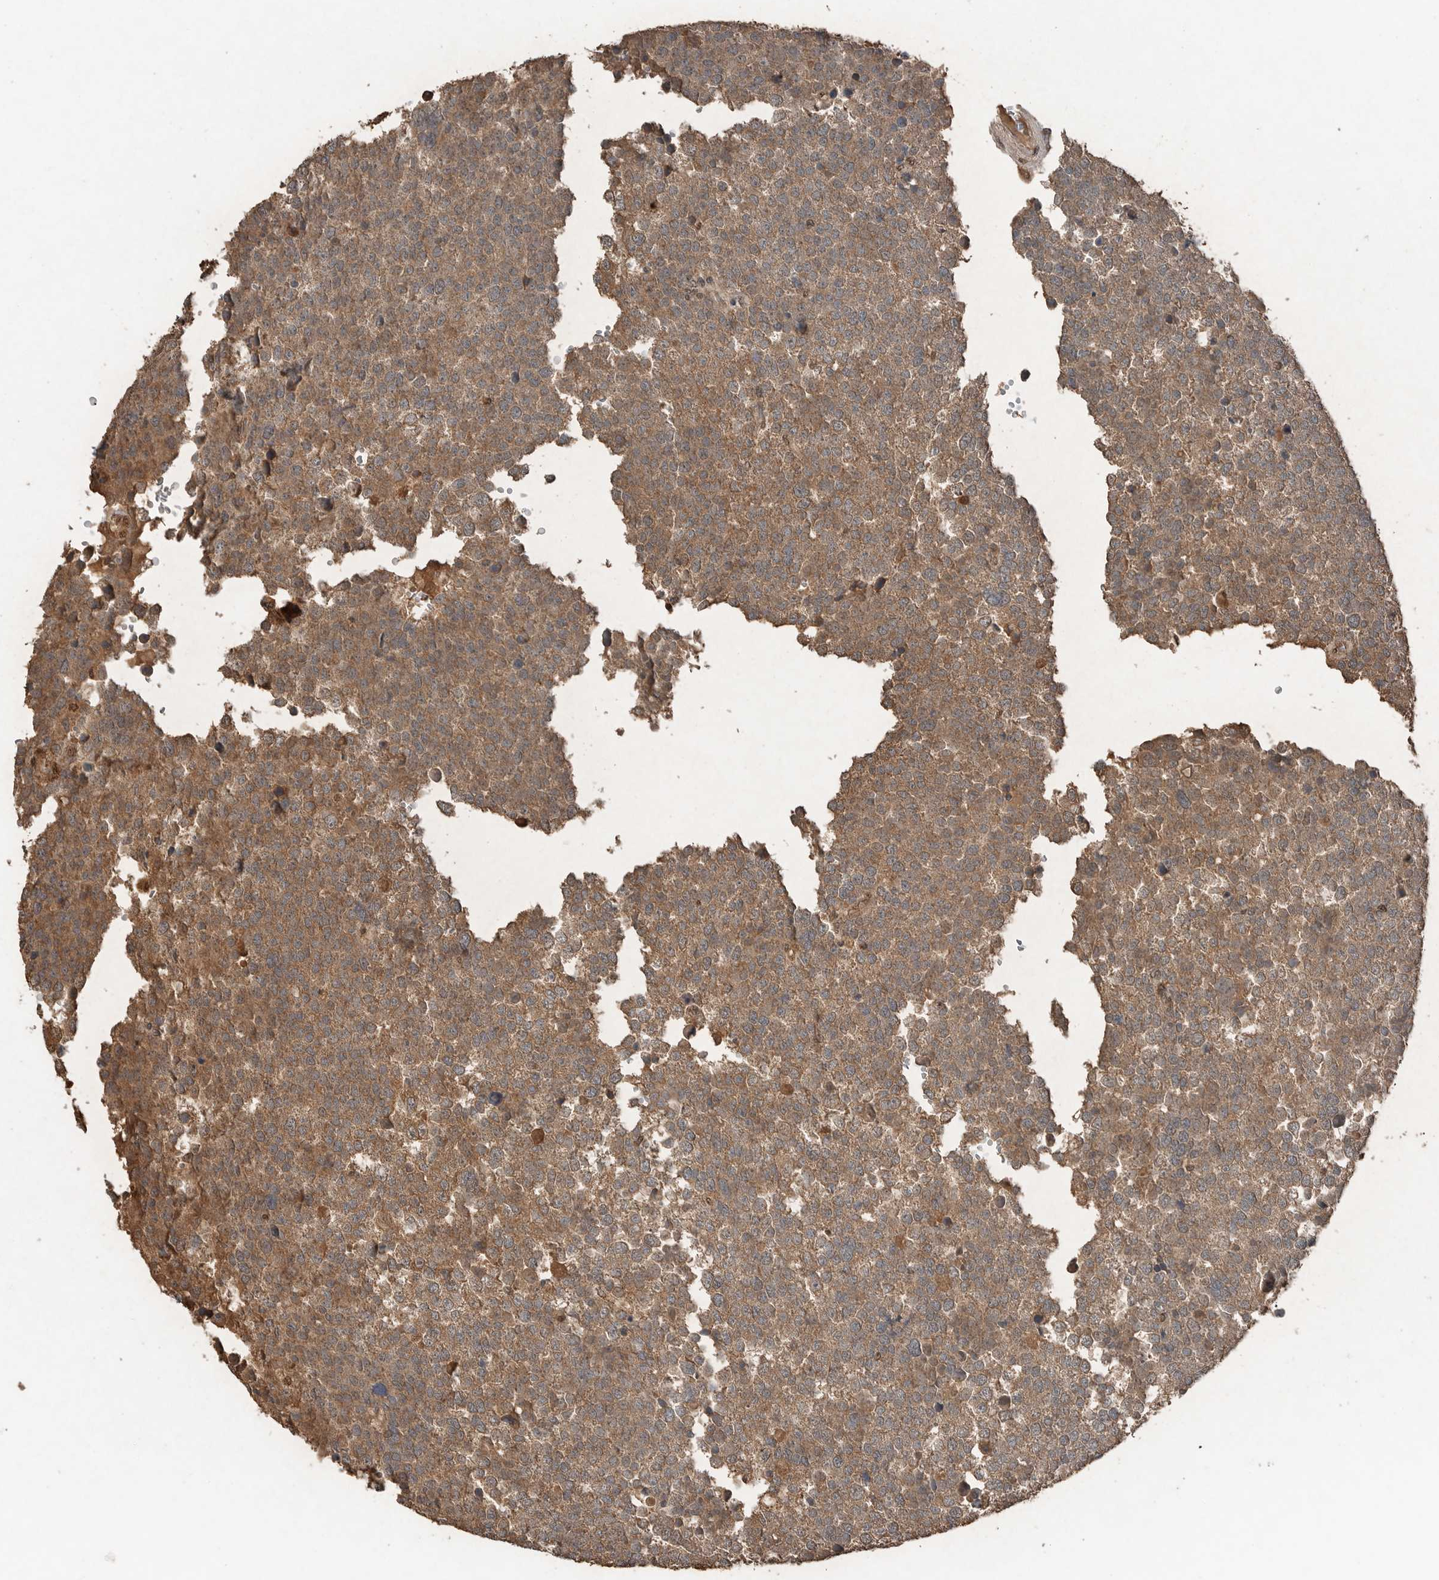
{"staining": {"intensity": "moderate", "quantity": ">75%", "location": "cytoplasmic/membranous"}, "tissue": "testis cancer", "cell_type": "Tumor cells", "image_type": "cancer", "snomed": [{"axis": "morphology", "description": "Seminoma, NOS"}, {"axis": "topography", "description": "Testis"}], "caption": "Seminoma (testis) was stained to show a protein in brown. There is medium levels of moderate cytoplasmic/membranous staining in about >75% of tumor cells. Immunohistochemistry stains the protein in brown and the nuclei are stained blue.", "gene": "BLZF1", "patient": {"sex": "male", "age": 71}}